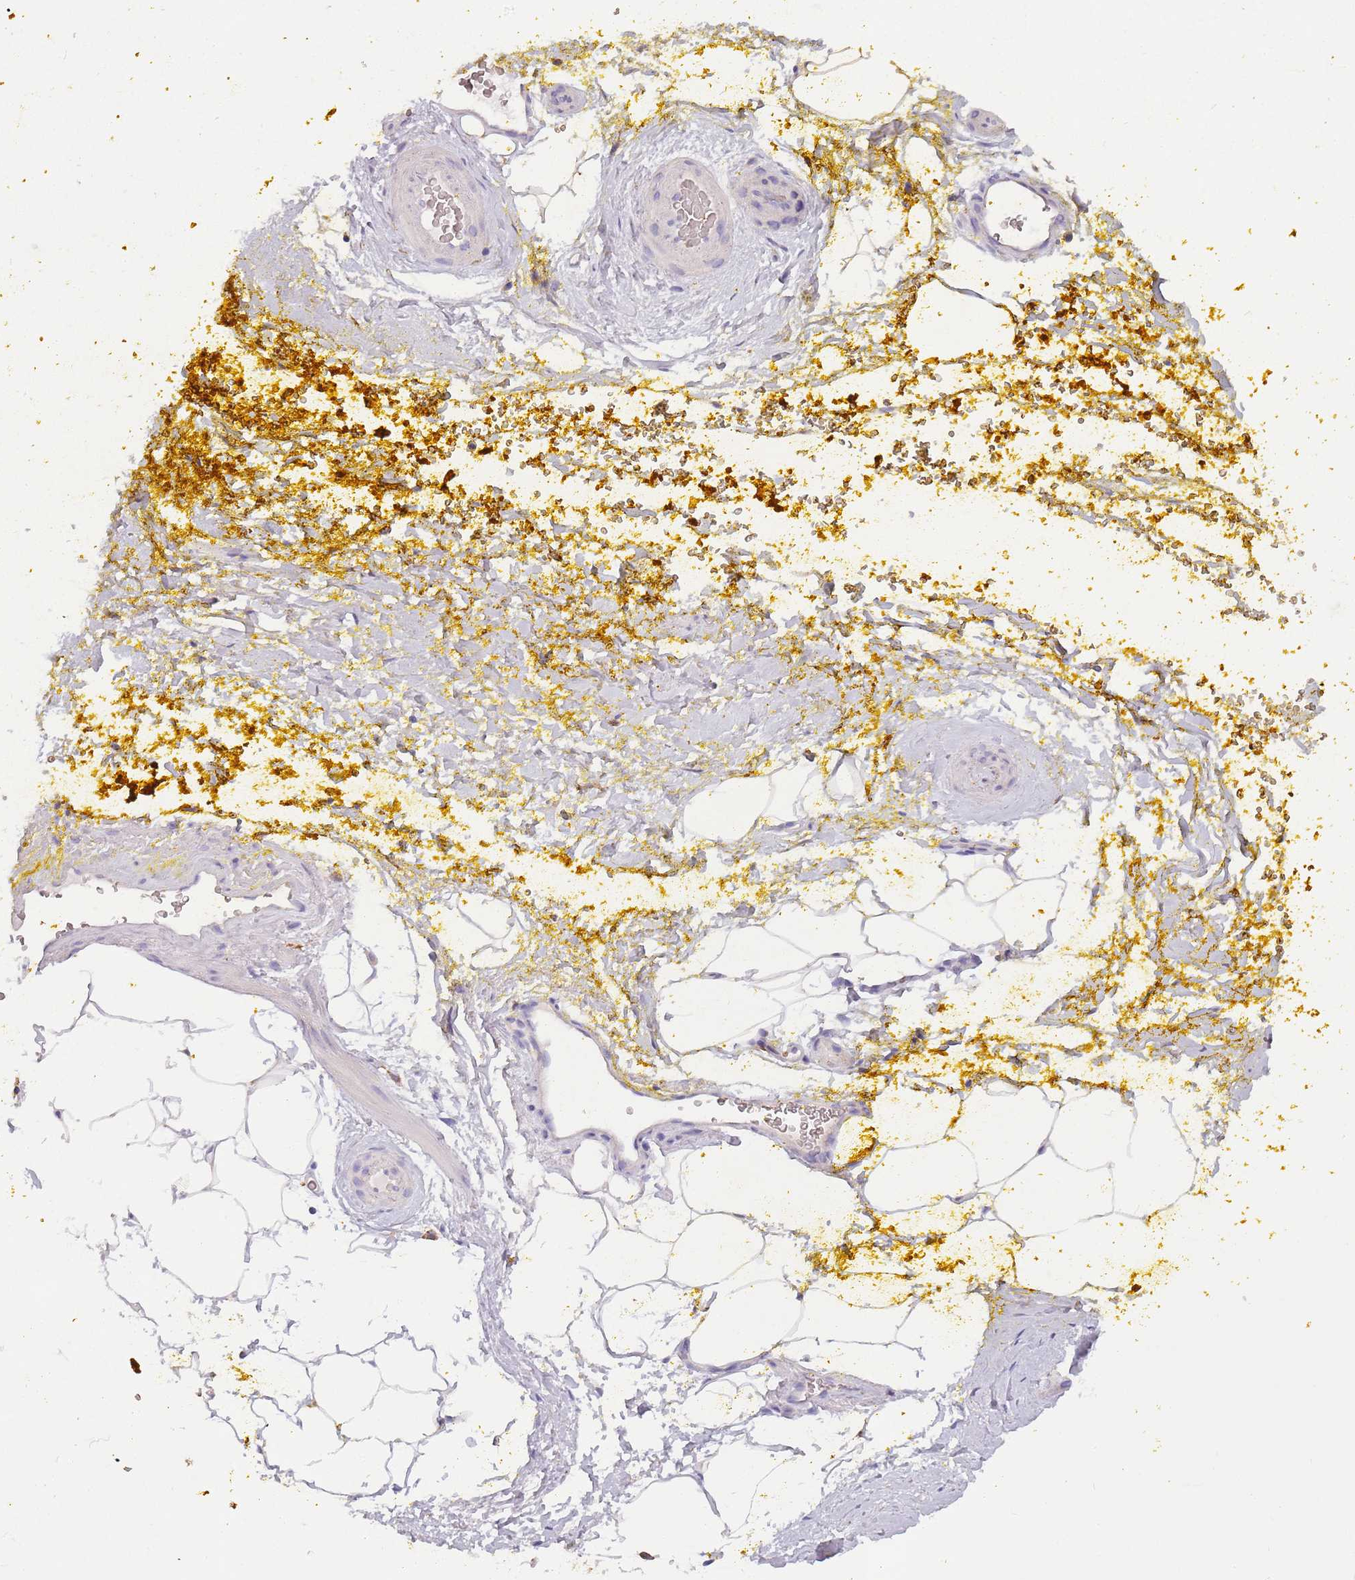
{"staining": {"intensity": "negative", "quantity": "none", "location": "none"}, "tissue": "adipose tissue", "cell_type": "Adipocytes", "image_type": "normal", "snomed": [{"axis": "morphology", "description": "Normal tissue, NOS"}, {"axis": "morphology", "description": "Adenocarcinoma, Low grade"}, {"axis": "topography", "description": "Prostate"}, {"axis": "topography", "description": "Peripheral nerve tissue"}], "caption": "The photomicrograph demonstrates no staining of adipocytes in normal adipose tissue. The staining was performed using DAB (3,3'-diaminobenzidine) to visualize the protein expression in brown, while the nuclei were stained in blue with hematoxylin (Magnification: 20x).", "gene": "MAN1C1", "patient": {"sex": "male", "age": 63}}